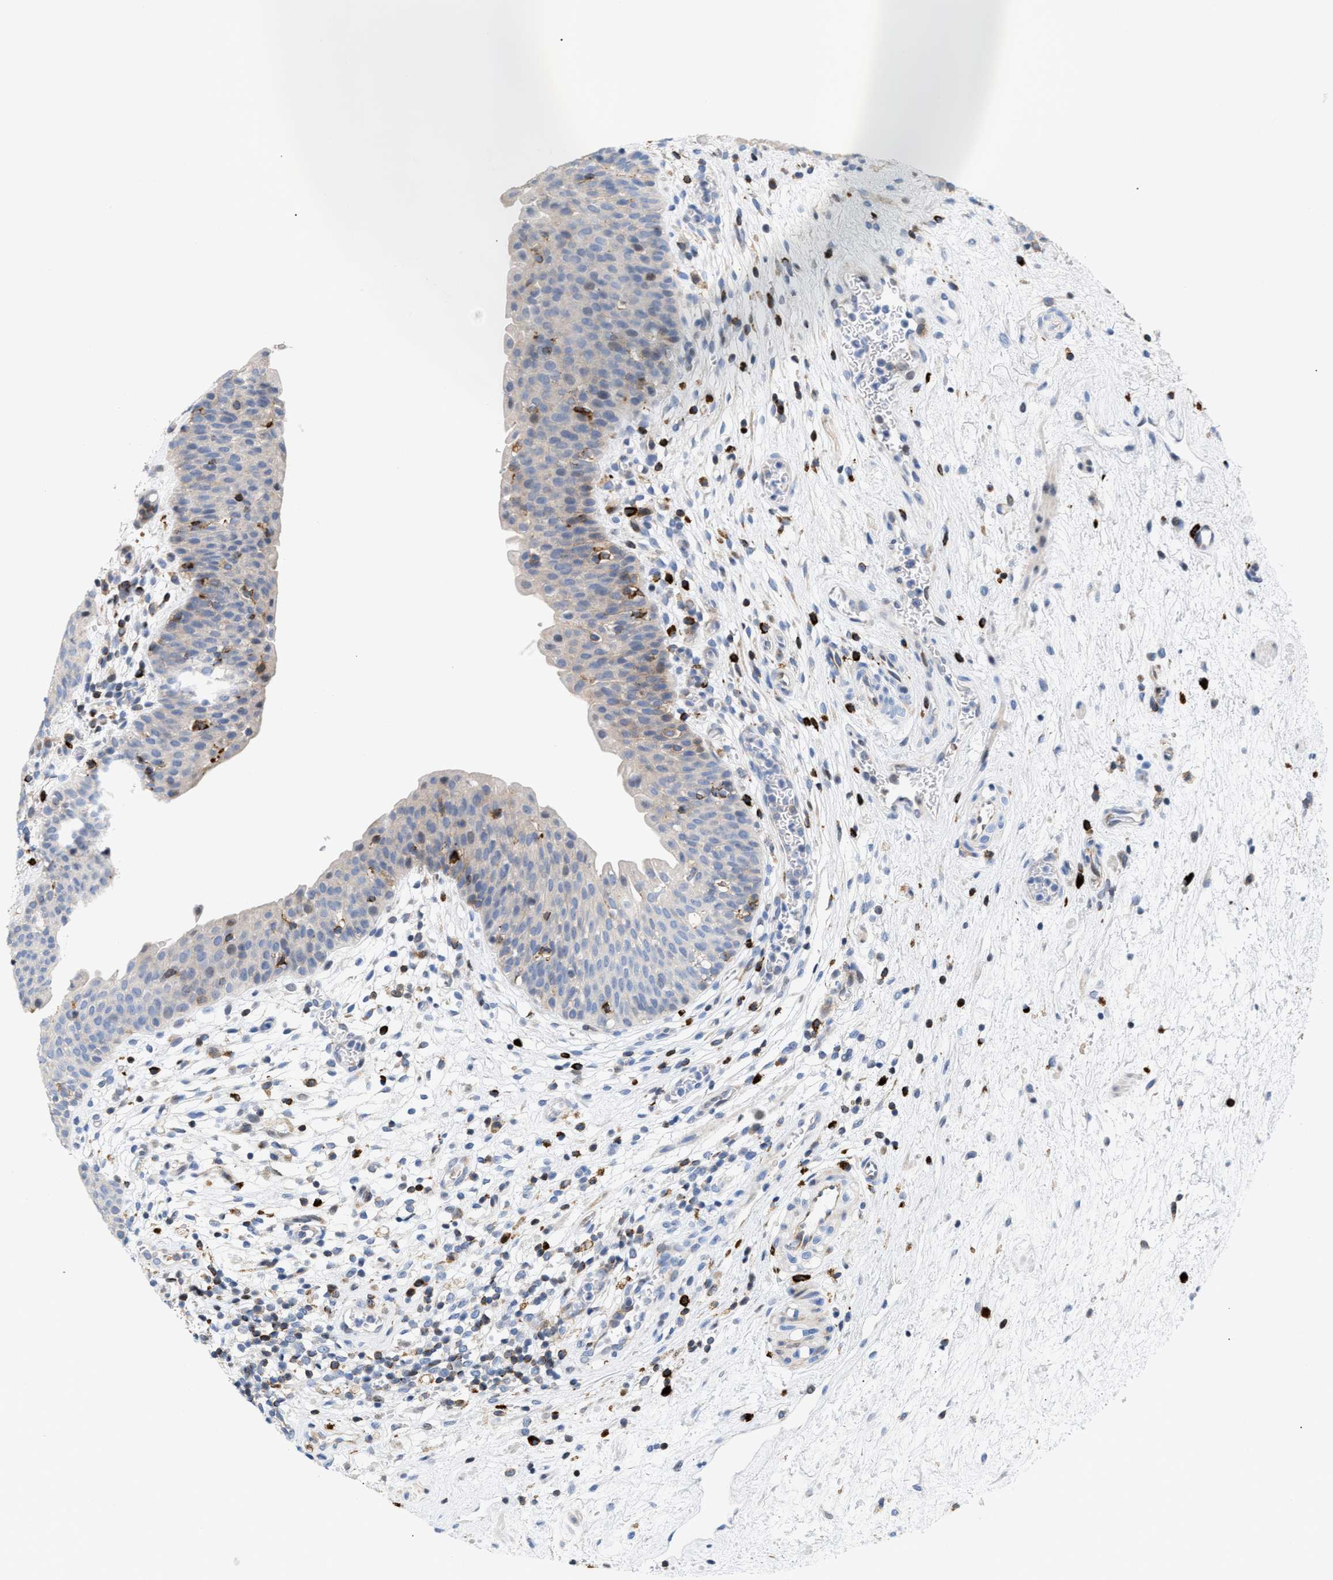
{"staining": {"intensity": "negative", "quantity": "none", "location": "none"}, "tissue": "urinary bladder", "cell_type": "Urothelial cells", "image_type": "normal", "snomed": [{"axis": "morphology", "description": "Normal tissue, NOS"}, {"axis": "topography", "description": "Urinary bladder"}], "caption": "This is an IHC image of normal urinary bladder. There is no staining in urothelial cells.", "gene": "ATP9A", "patient": {"sex": "male", "age": 37}}